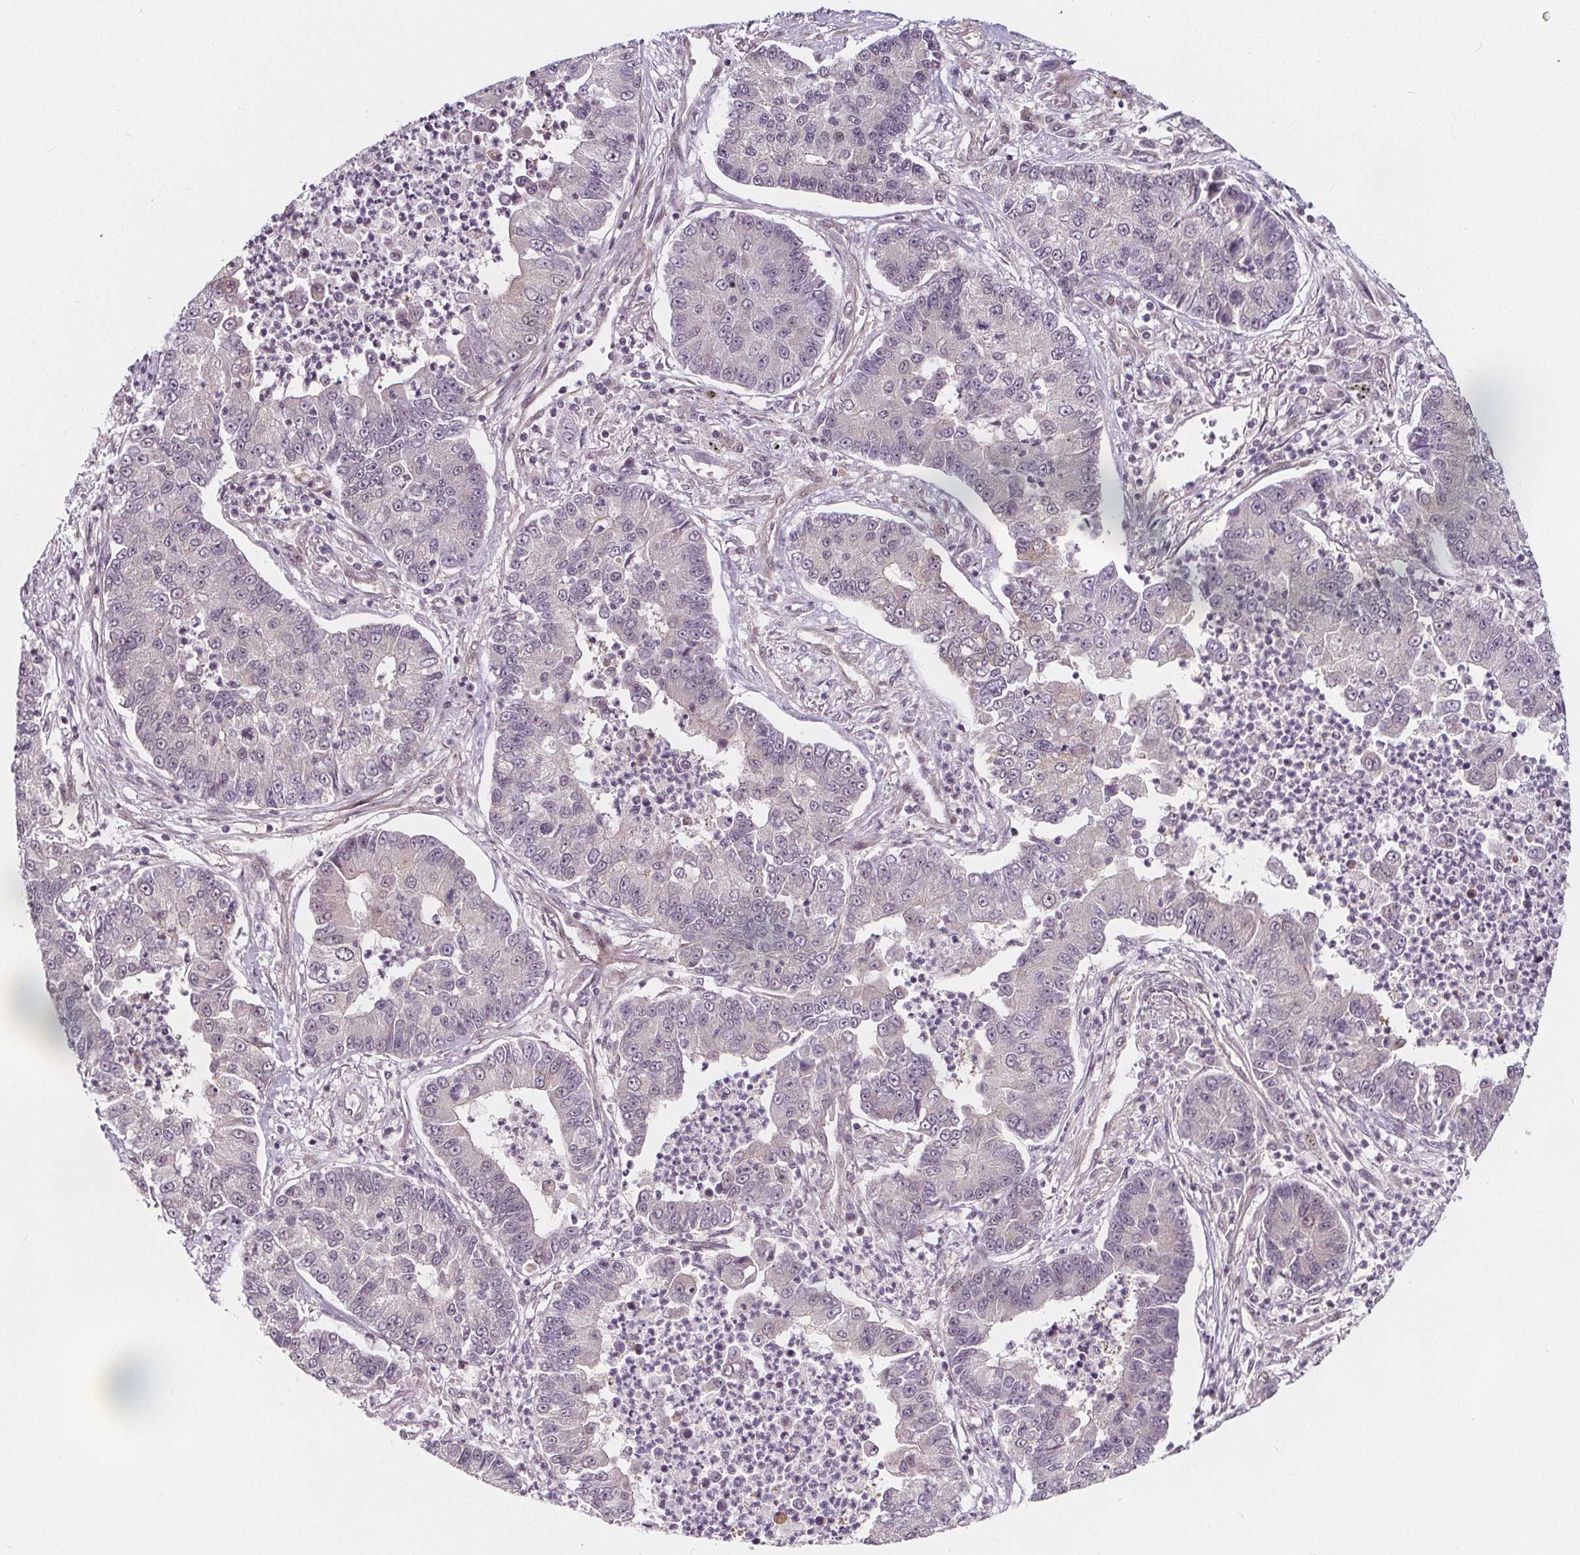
{"staining": {"intensity": "negative", "quantity": "none", "location": "none"}, "tissue": "lung cancer", "cell_type": "Tumor cells", "image_type": "cancer", "snomed": [{"axis": "morphology", "description": "Adenocarcinoma, NOS"}, {"axis": "topography", "description": "Lung"}], "caption": "Immunohistochemical staining of human adenocarcinoma (lung) shows no significant staining in tumor cells.", "gene": "AKT1S1", "patient": {"sex": "female", "age": 57}}